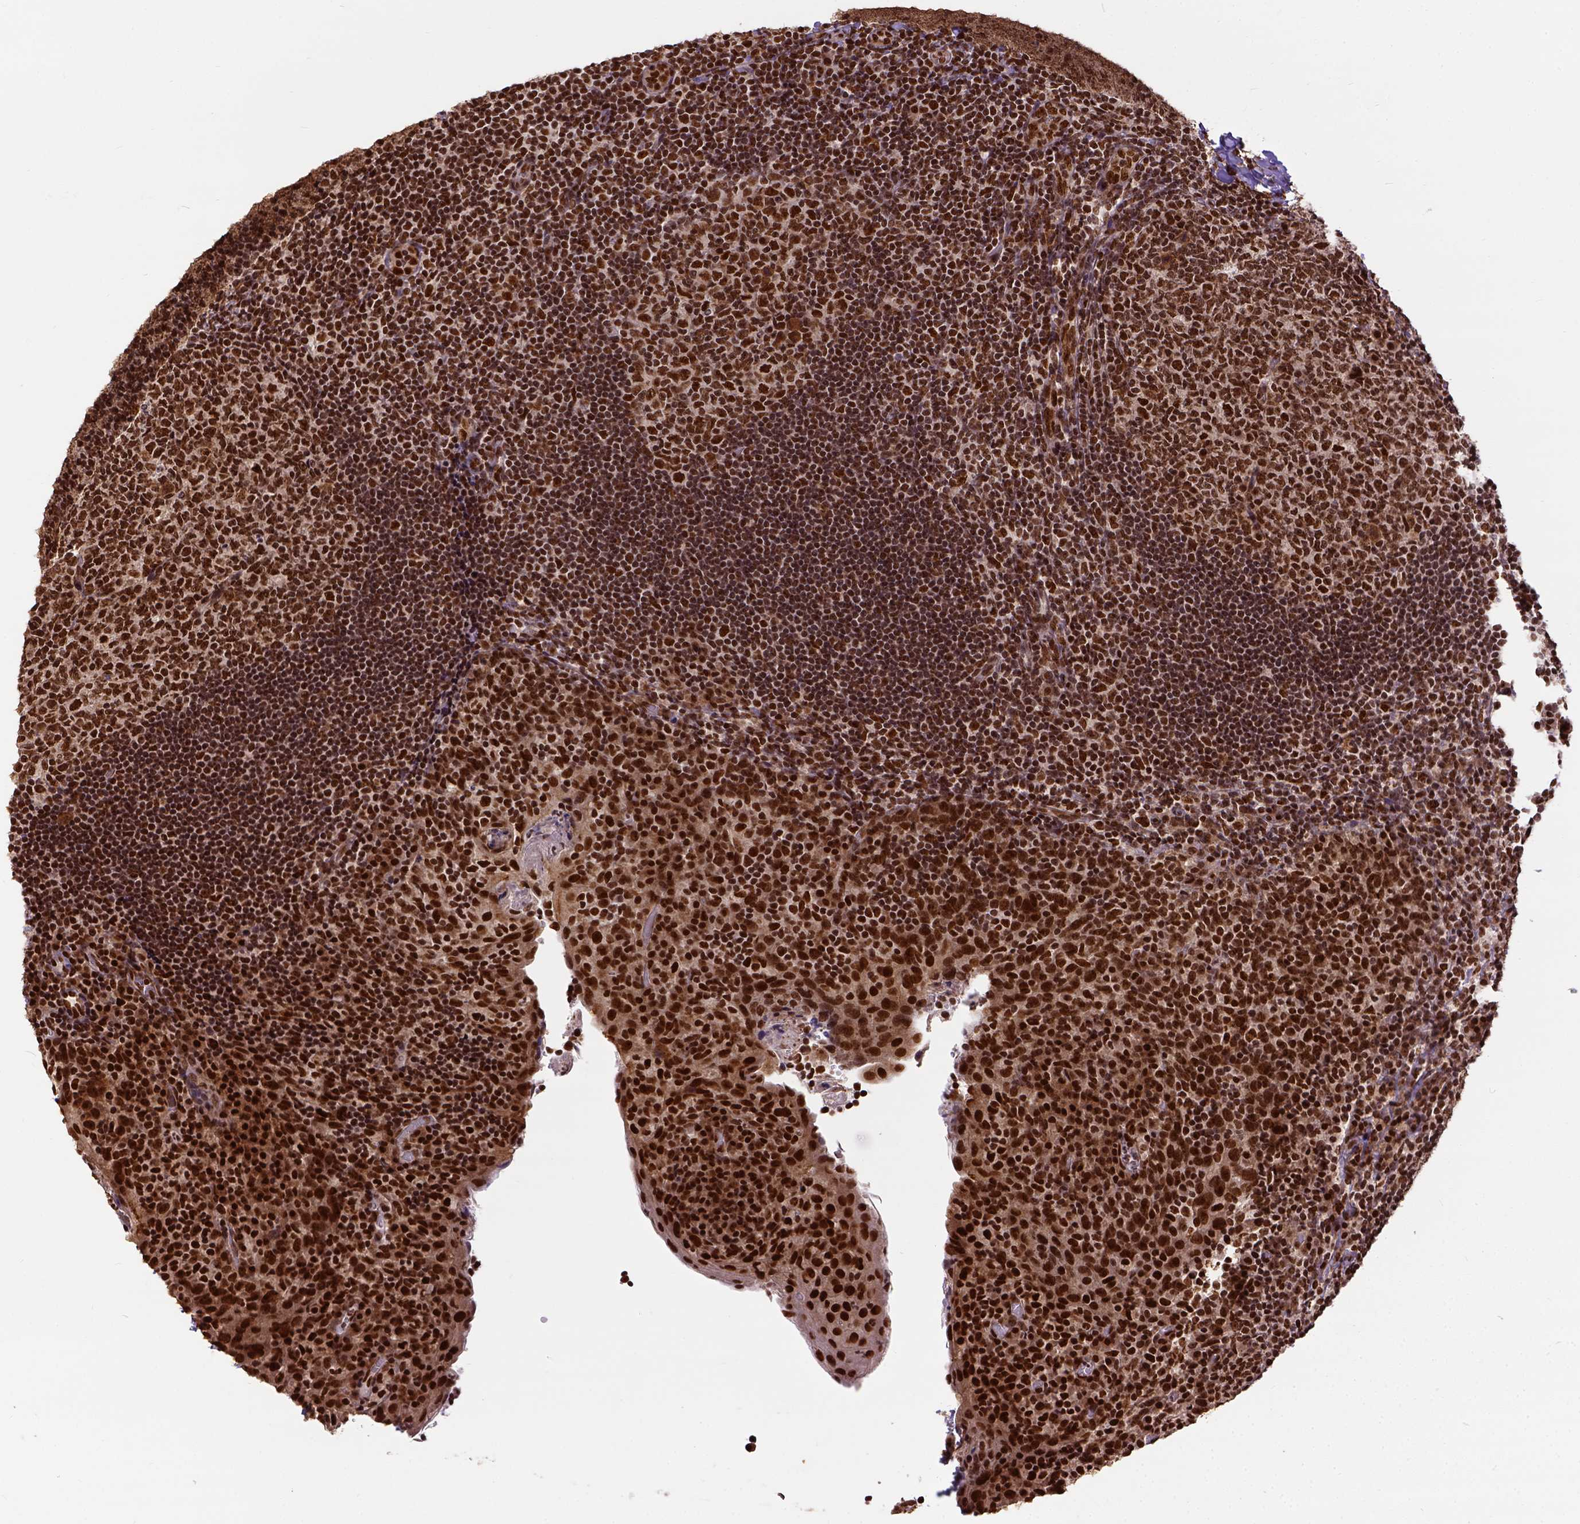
{"staining": {"intensity": "strong", "quantity": ">75%", "location": "nuclear"}, "tissue": "tonsil", "cell_type": "Germinal center cells", "image_type": "normal", "snomed": [{"axis": "morphology", "description": "Normal tissue, NOS"}, {"axis": "topography", "description": "Tonsil"}], "caption": "Protein expression analysis of unremarkable tonsil demonstrates strong nuclear expression in approximately >75% of germinal center cells. Nuclei are stained in blue.", "gene": "NACC1", "patient": {"sex": "male", "age": 17}}